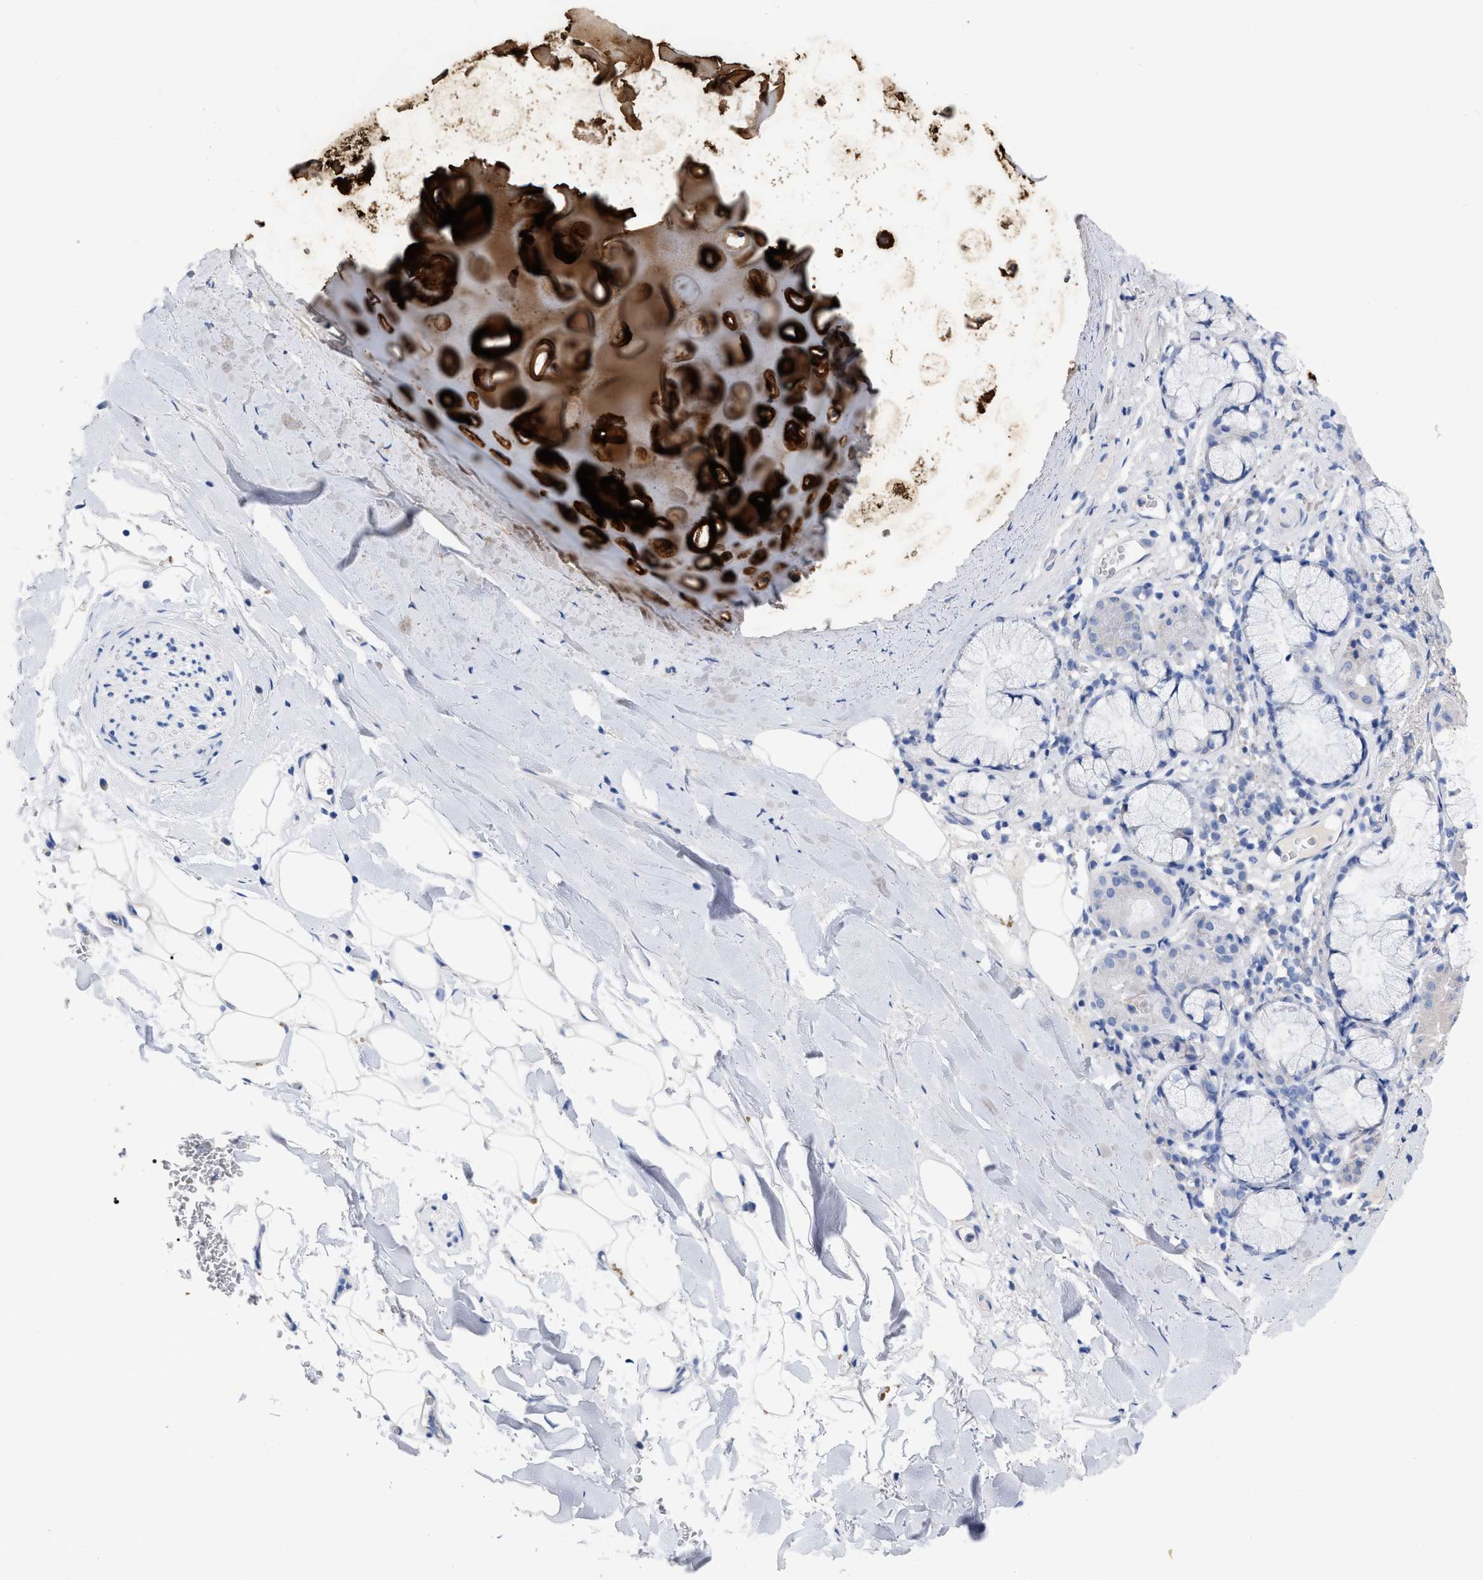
{"staining": {"intensity": "negative", "quantity": "none", "location": "none"}, "tissue": "bronchus", "cell_type": "Respiratory epithelial cells", "image_type": "normal", "snomed": [{"axis": "morphology", "description": "Normal tissue, NOS"}, {"axis": "morphology", "description": "Inflammation, NOS"}, {"axis": "topography", "description": "Cartilage tissue"}, {"axis": "topography", "description": "Bronchus"}], "caption": "An immunohistochemistry (IHC) histopathology image of benign bronchus is shown. There is no staining in respiratory epithelial cells of bronchus. (DAB immunohistochemistry (IHC) visualized using brightfield microscopy, high magnification).", "gene": "HAPLN1", "patient": {"sex": "male", "age": 77}}